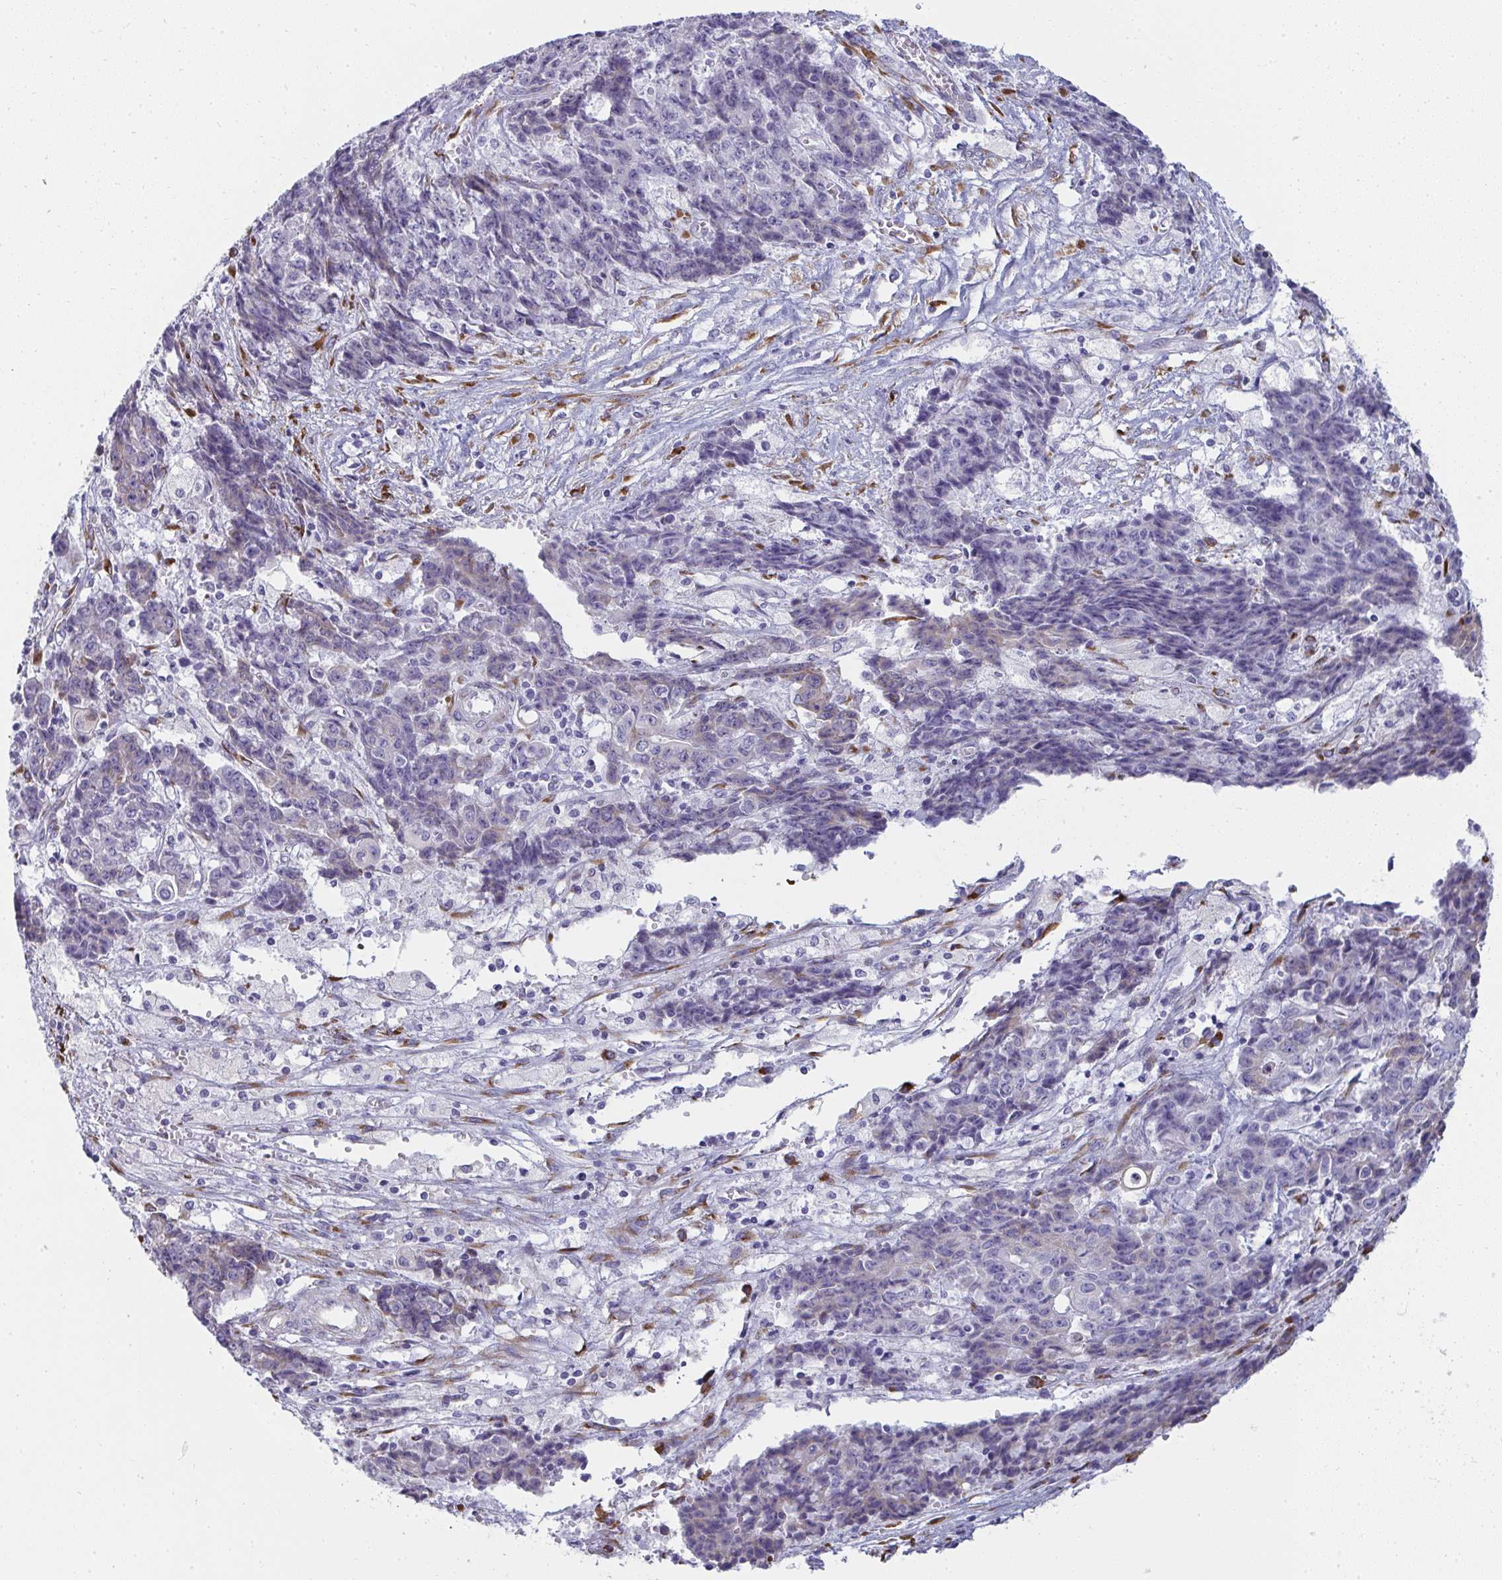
{"staining": {"intensity": "negative", "quantity": "none", "location": "none"}, "tissue": "ovarian cancer", "cell_type": "Tumor cells", "image_type": "cancer", "snomed": [{"axis": "morphology", "description": "Carcinoma, endometroid"}, {"axis": "topography", "description": "Ovary"}], "caption": "DAB (3,3'-diaminobenzidine) immunohistochemical staining of ovarian endometroid carcinoma demonstrates no significant staining in tumor cells.", "gene": "SHROOM1", "patient": {"sex": "female", "age": 42}}